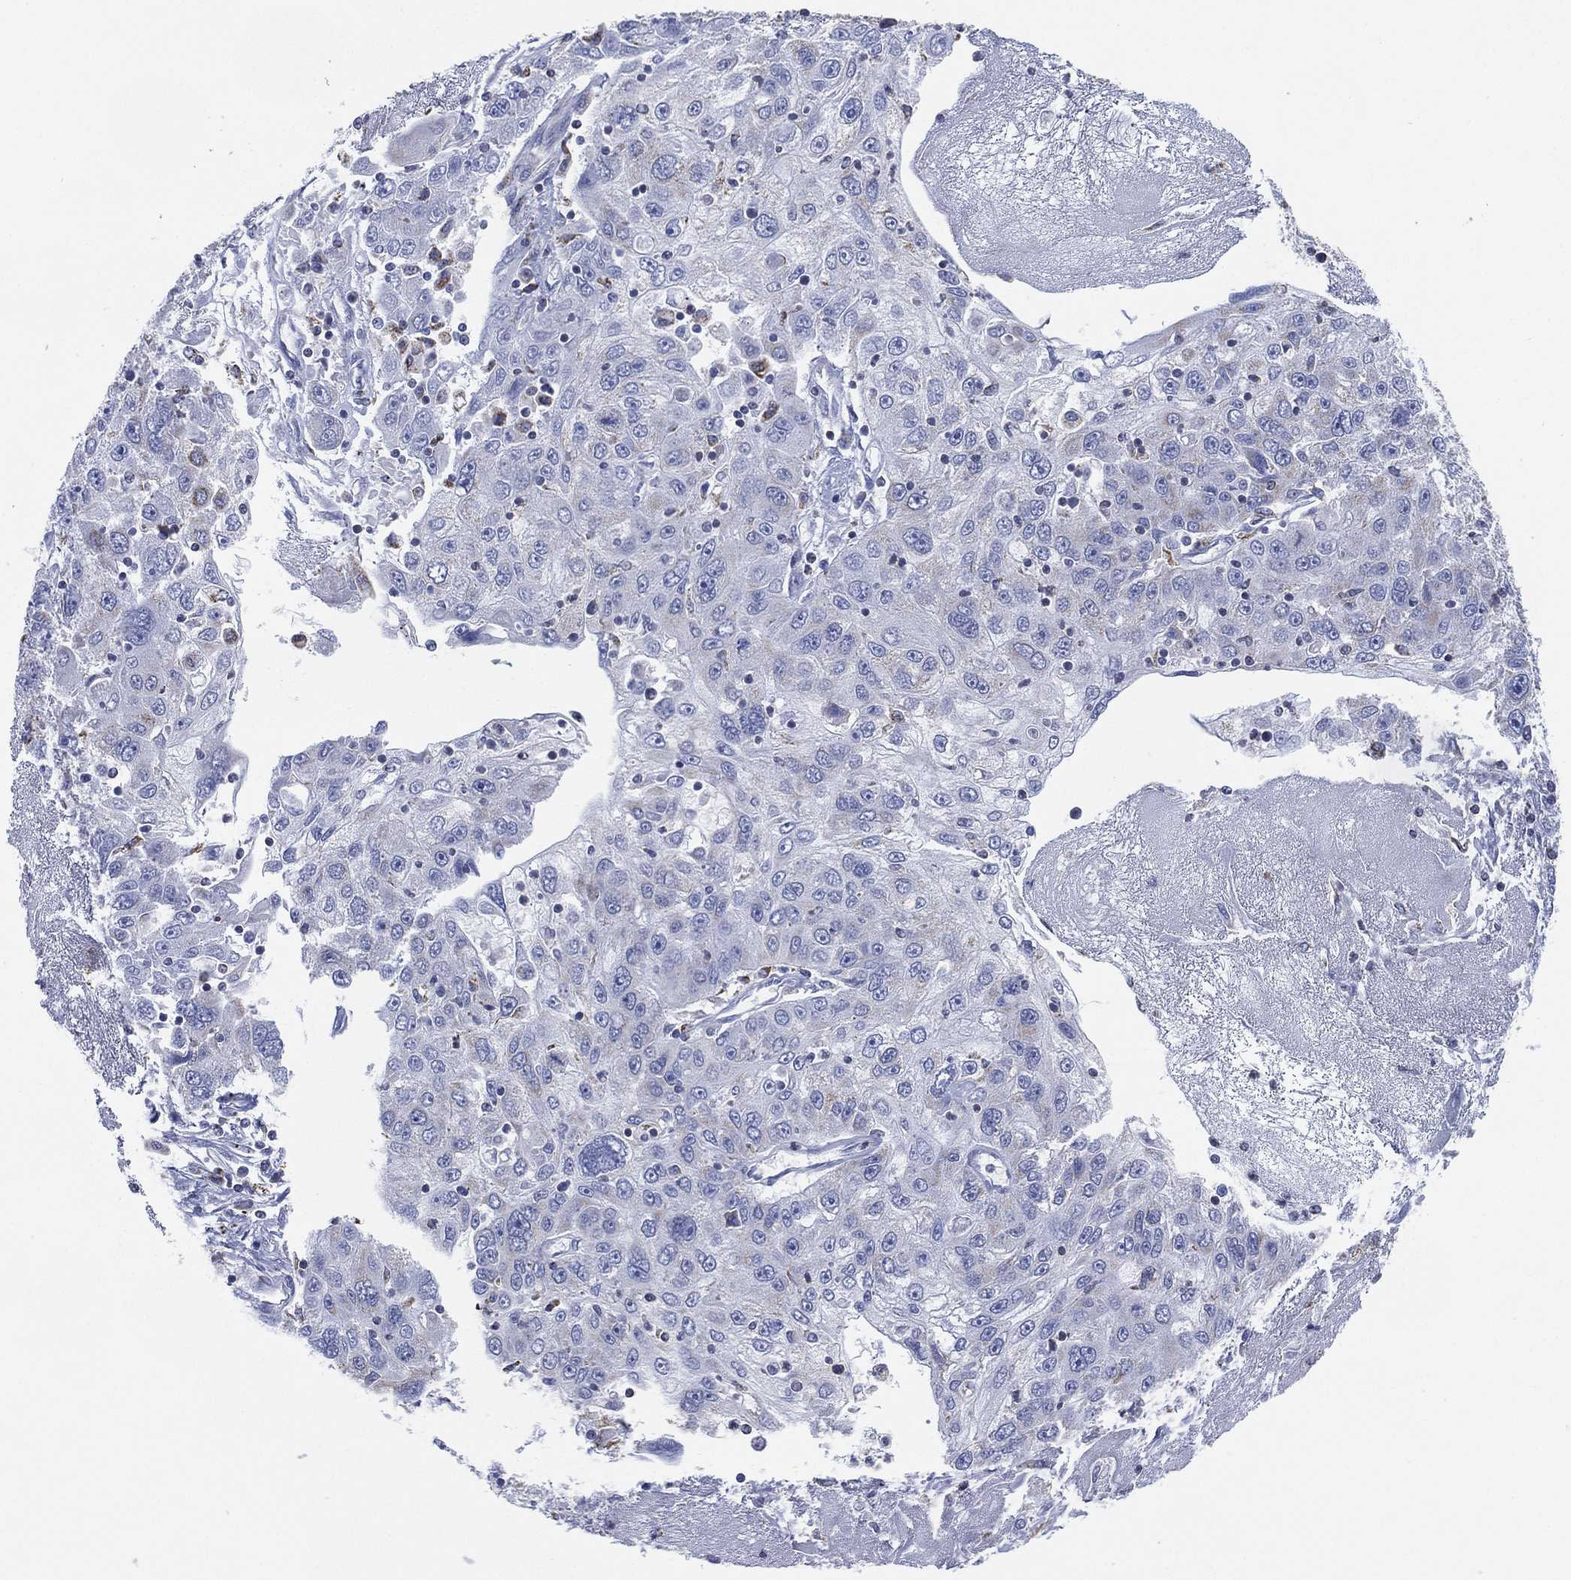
{"staining": {"intensity": "negative", "quantity": "none", "location": "none"}, "tissue": "stomach cancer", "cell_type": "Tumor cells", "image_type": "cancer", "snomed": [{"axis": "morphology", "description": "Adenocarcinoma, NOS"}, {"axis": "topography", "description": "Stomach"}], "caption": "A micrograph of adenocarcinoma (stomach) stained for a protein exhibits no brown staining in tumor cells. The staining was performed using DAB (3,3'-diaminobenzidine) to visualize the protein expression in brown, while the nuclei were stained in blue with hematoxylin (Magnification: 20x).", "gene": "CFTR", "patient": {"sex": "male", "age": 56}}